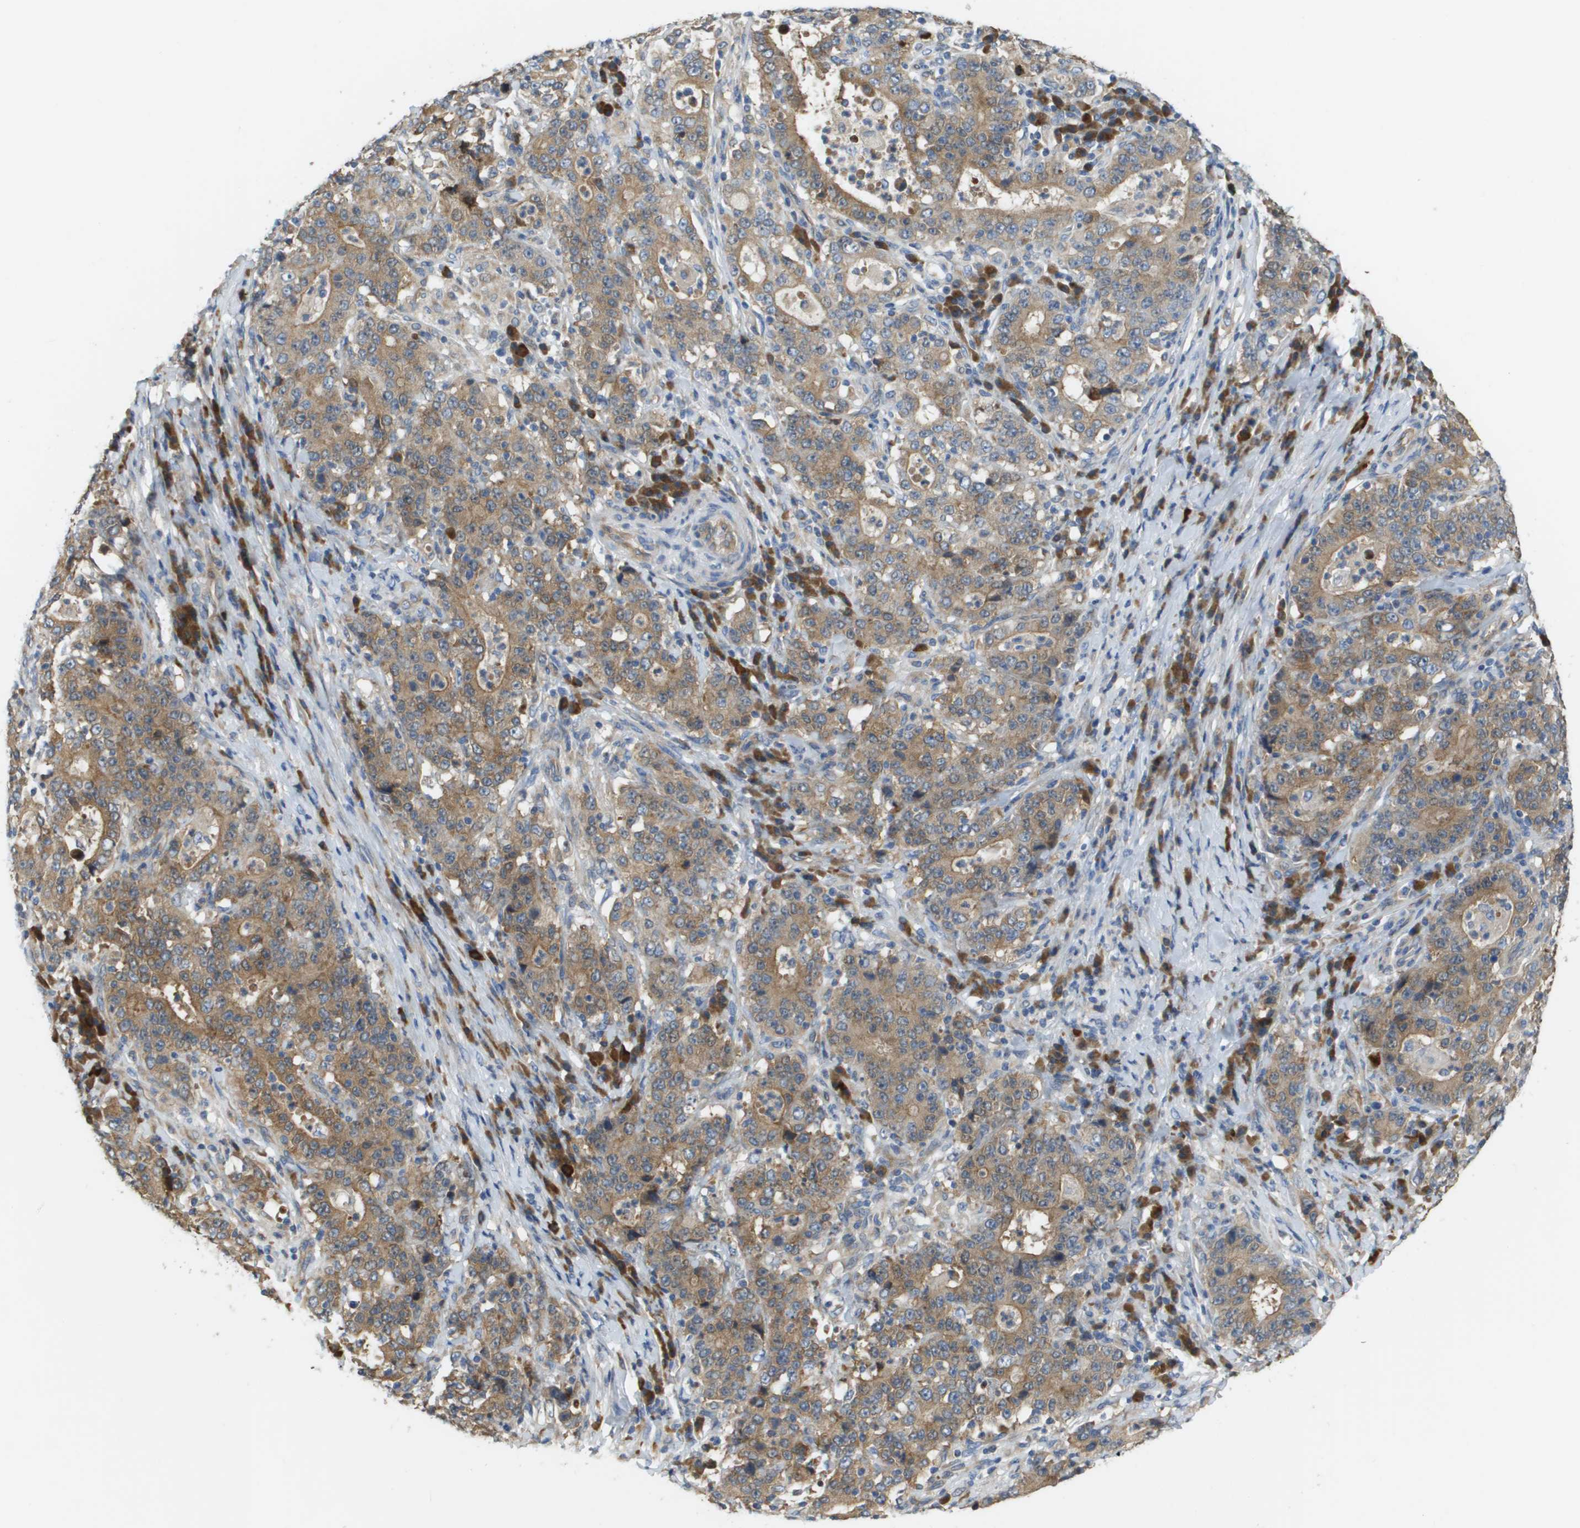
{"staining": {"intensity": "moderate", "quantity": ">75%", "location": "cytoplasmic/membranous"}, "tissue": "stomach cancer", "cell_type": "Tumor cells", "image_type": "cancer", "snomed": [{"axis": "morphology", "description": "Normal tissue, NOS"}, {"axis": "morphology", "description": "Adenocarcinoma, NOS"}, {"axis": "topography", "description": "Stomach, upper"}, {"axis": "topography", "description": "Stomach"}], "caption": "Stomach cancer (adenocarcinoma) tissue reveals moderate cytoplasmic/membranous expression in approximately >75% of tumor cells, visualized by immunohistochemistry. Ihc stains the protein of interest in brown and the nuclei are stained blue.", "gene": "CASP10", "patient": {"sex": "male", "age": 59}}